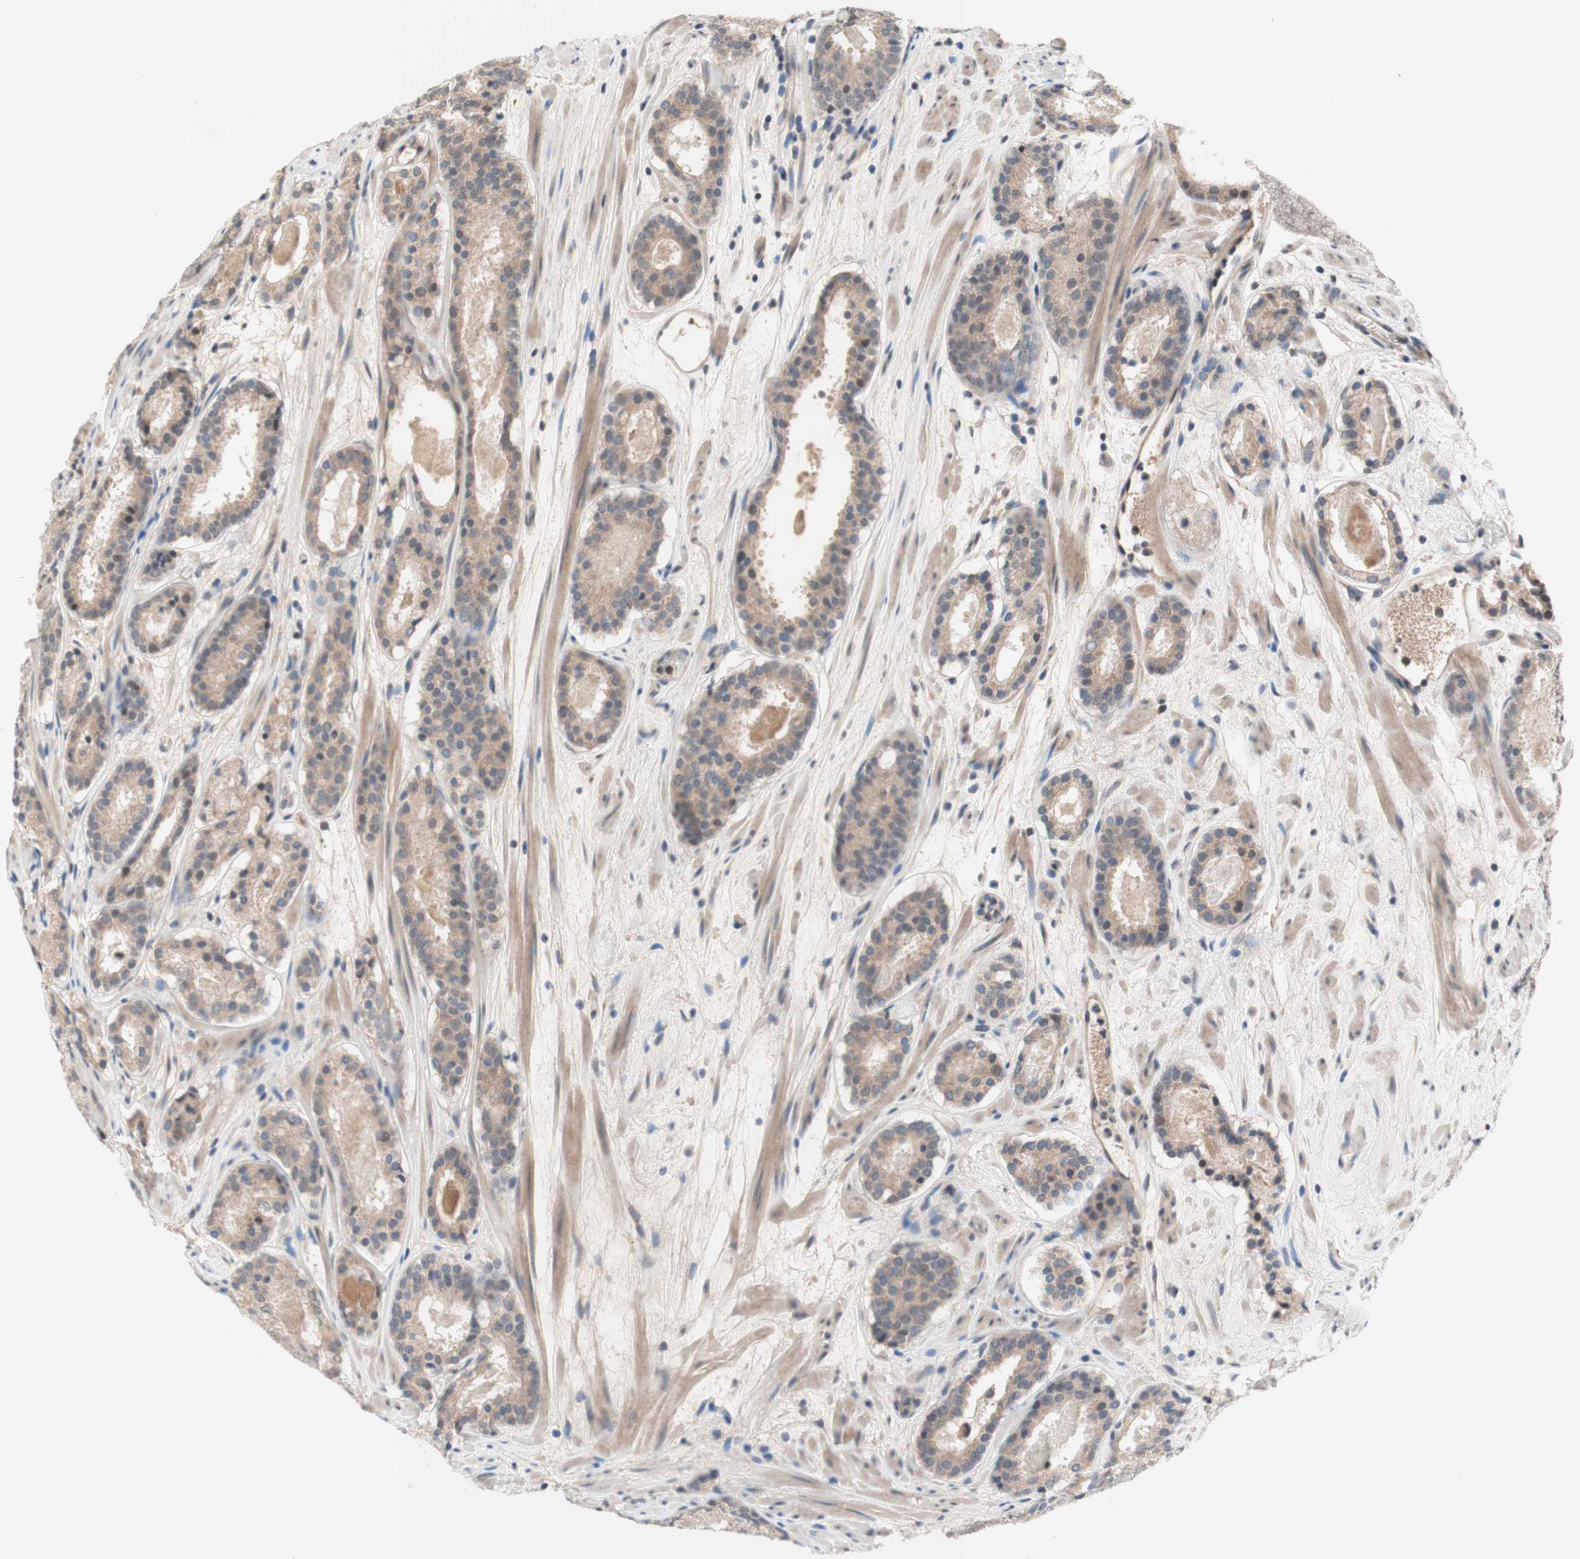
{"staining": {"intensity": "weak", "quantity": ">75%", "location": "cytoplasmic/membranous"}, "tissue": "prostate cancer", "cell_type": "Tumor cells", "image_type": "cancer", "snomed": [{"axis": "morphology", "description": "Adenocarcinoma, Low grade"}, {"axis": "topography", "description": "Prostate"}], "caption": "Protein analysis of prostate adenocarcinoma (low-grade) tissue displays weak cytoplasmic/membranous positivity in approximately >75% of tumor cells.", "gene": "CD55", "patient": {"sex": "male", "age": 69}}